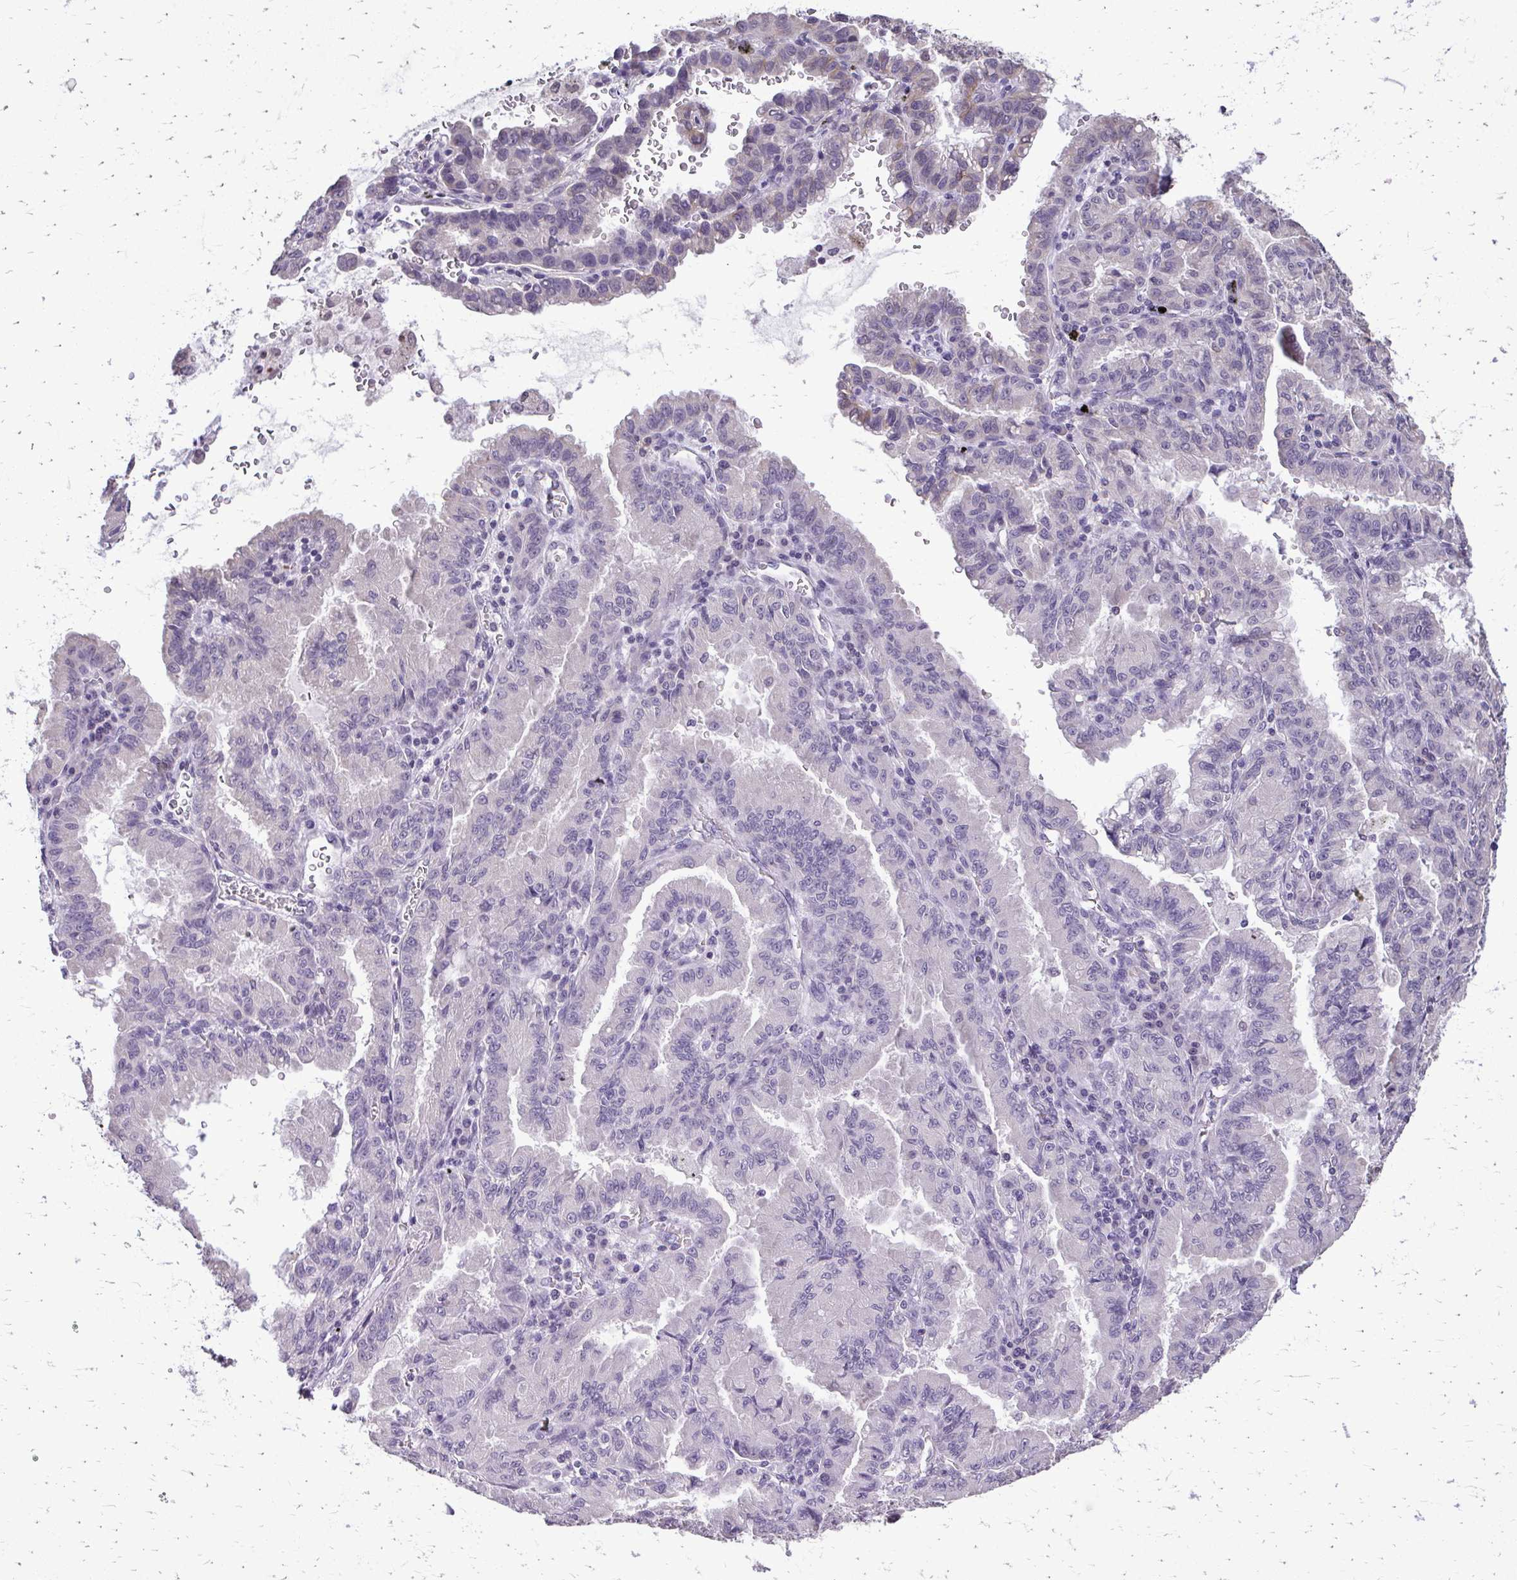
{"staining": {"intensity": "negative", "quantity": "none", "location": "none"}, "tissue": "lung cancer", "cell_type": "Tumor cells", "image_type": "cancer", "snomed": [{"axis": "morphology", "description": "Adenocarcinoma, NOS"}, {"axis": "topography", "description": "Lymph node"}, {"axis": "topography", "description": "Lung"}], "caption": "The image reveals no significant positivity in tumor cells of adenocarcinoma (lung). The staining is performed using DAB brown chromogen with nuclei counter-stained in using hematoxylin.", "gene": "AKAP5", "patient": {"sex": "male", "age": 66}}